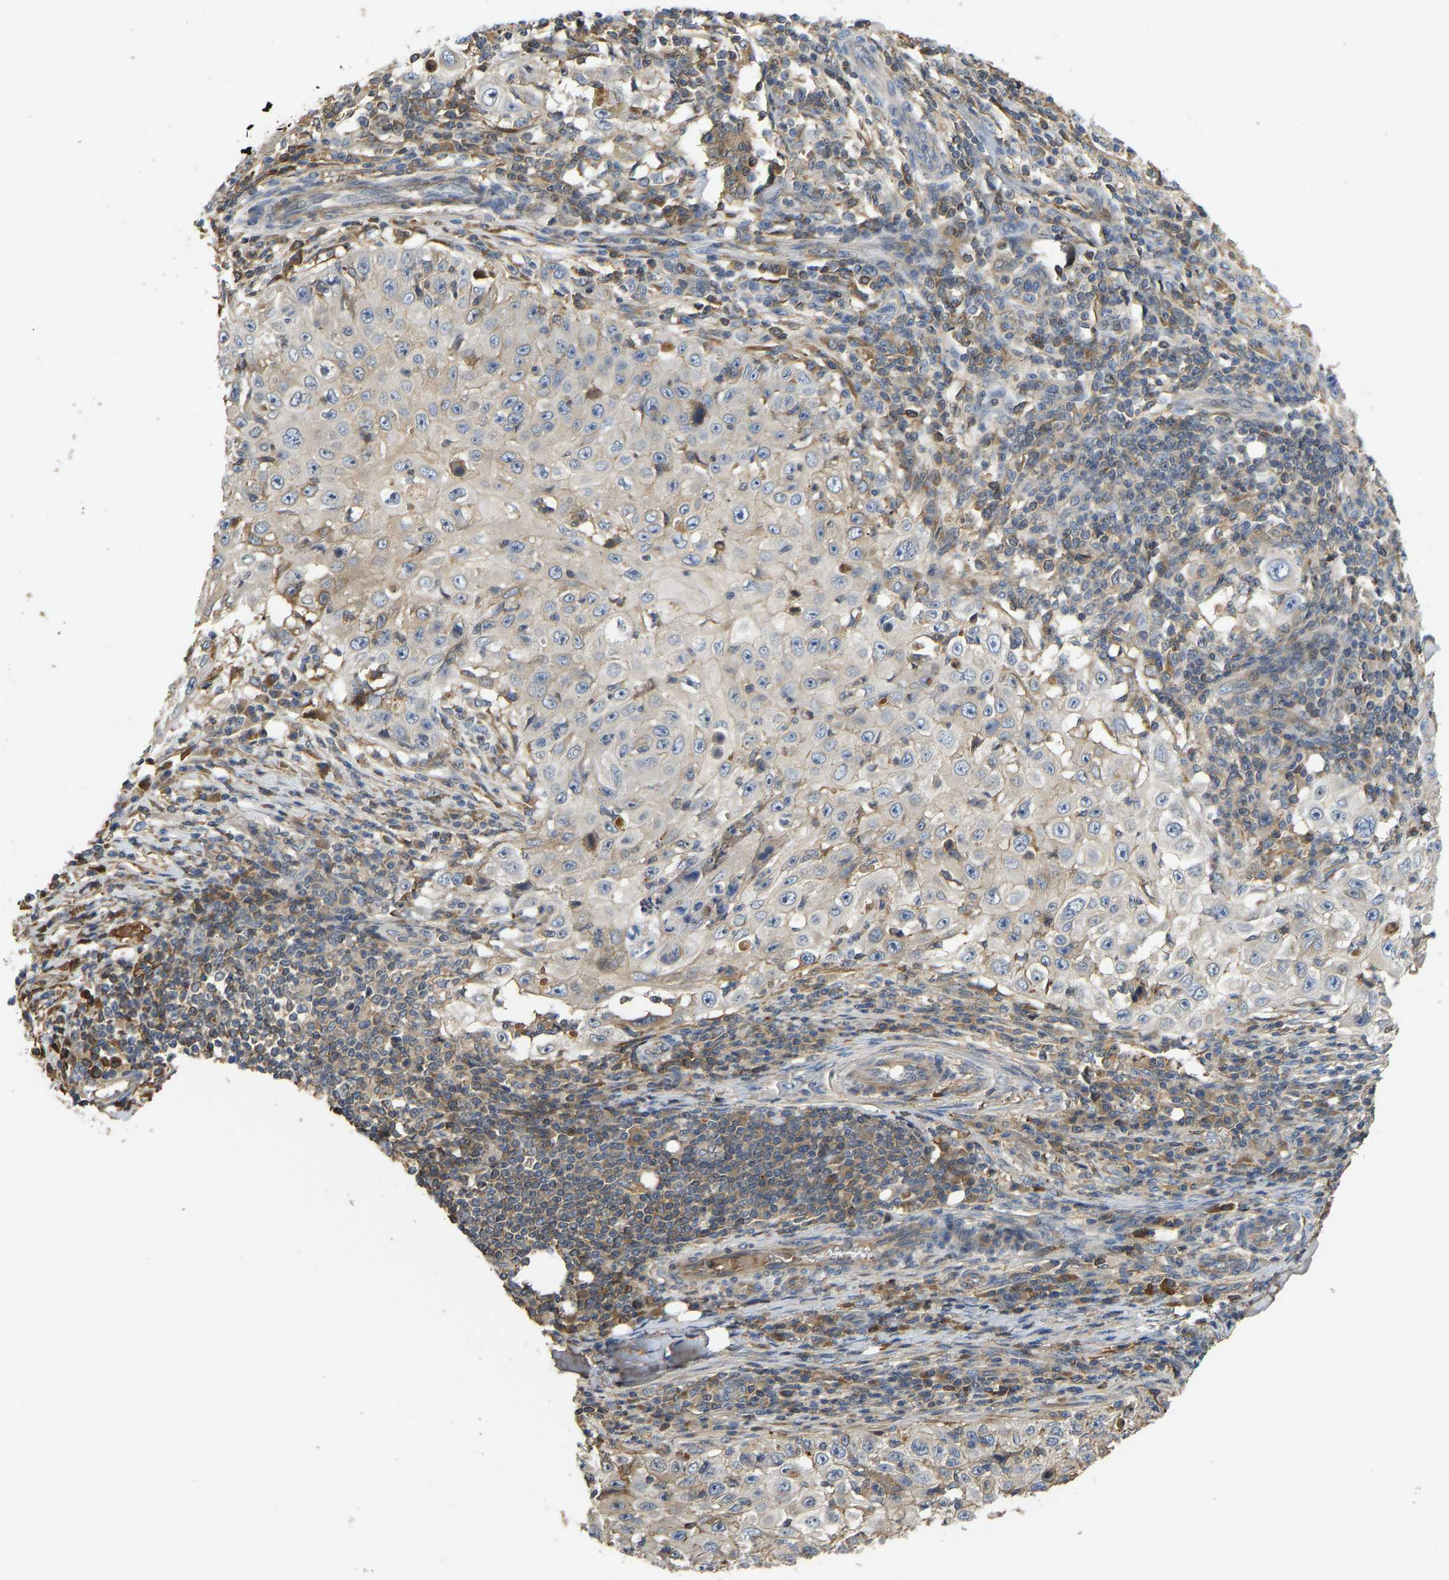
{"staining": {"intensity": "weak", "quantity": "<25%", "location": "cytoplasmic/membranous"}, "tissue": "skin cancer", "cell_type": "Tumor cells", "image_type": "cancer", "snomed": [{"axis": "morphology", "description": "Squamous cell carcinoma, NOS"}, {"axis": "topography", "description": "Skin"}], "caption": "The immunohistochemistry (IHC) histopathology image has no significant positivity in tumor cells of skin cancer (squamous cell carcinoma) tissue.", "gene": "VCPKMT", "patient": {"sex": "male", "age": 86}}